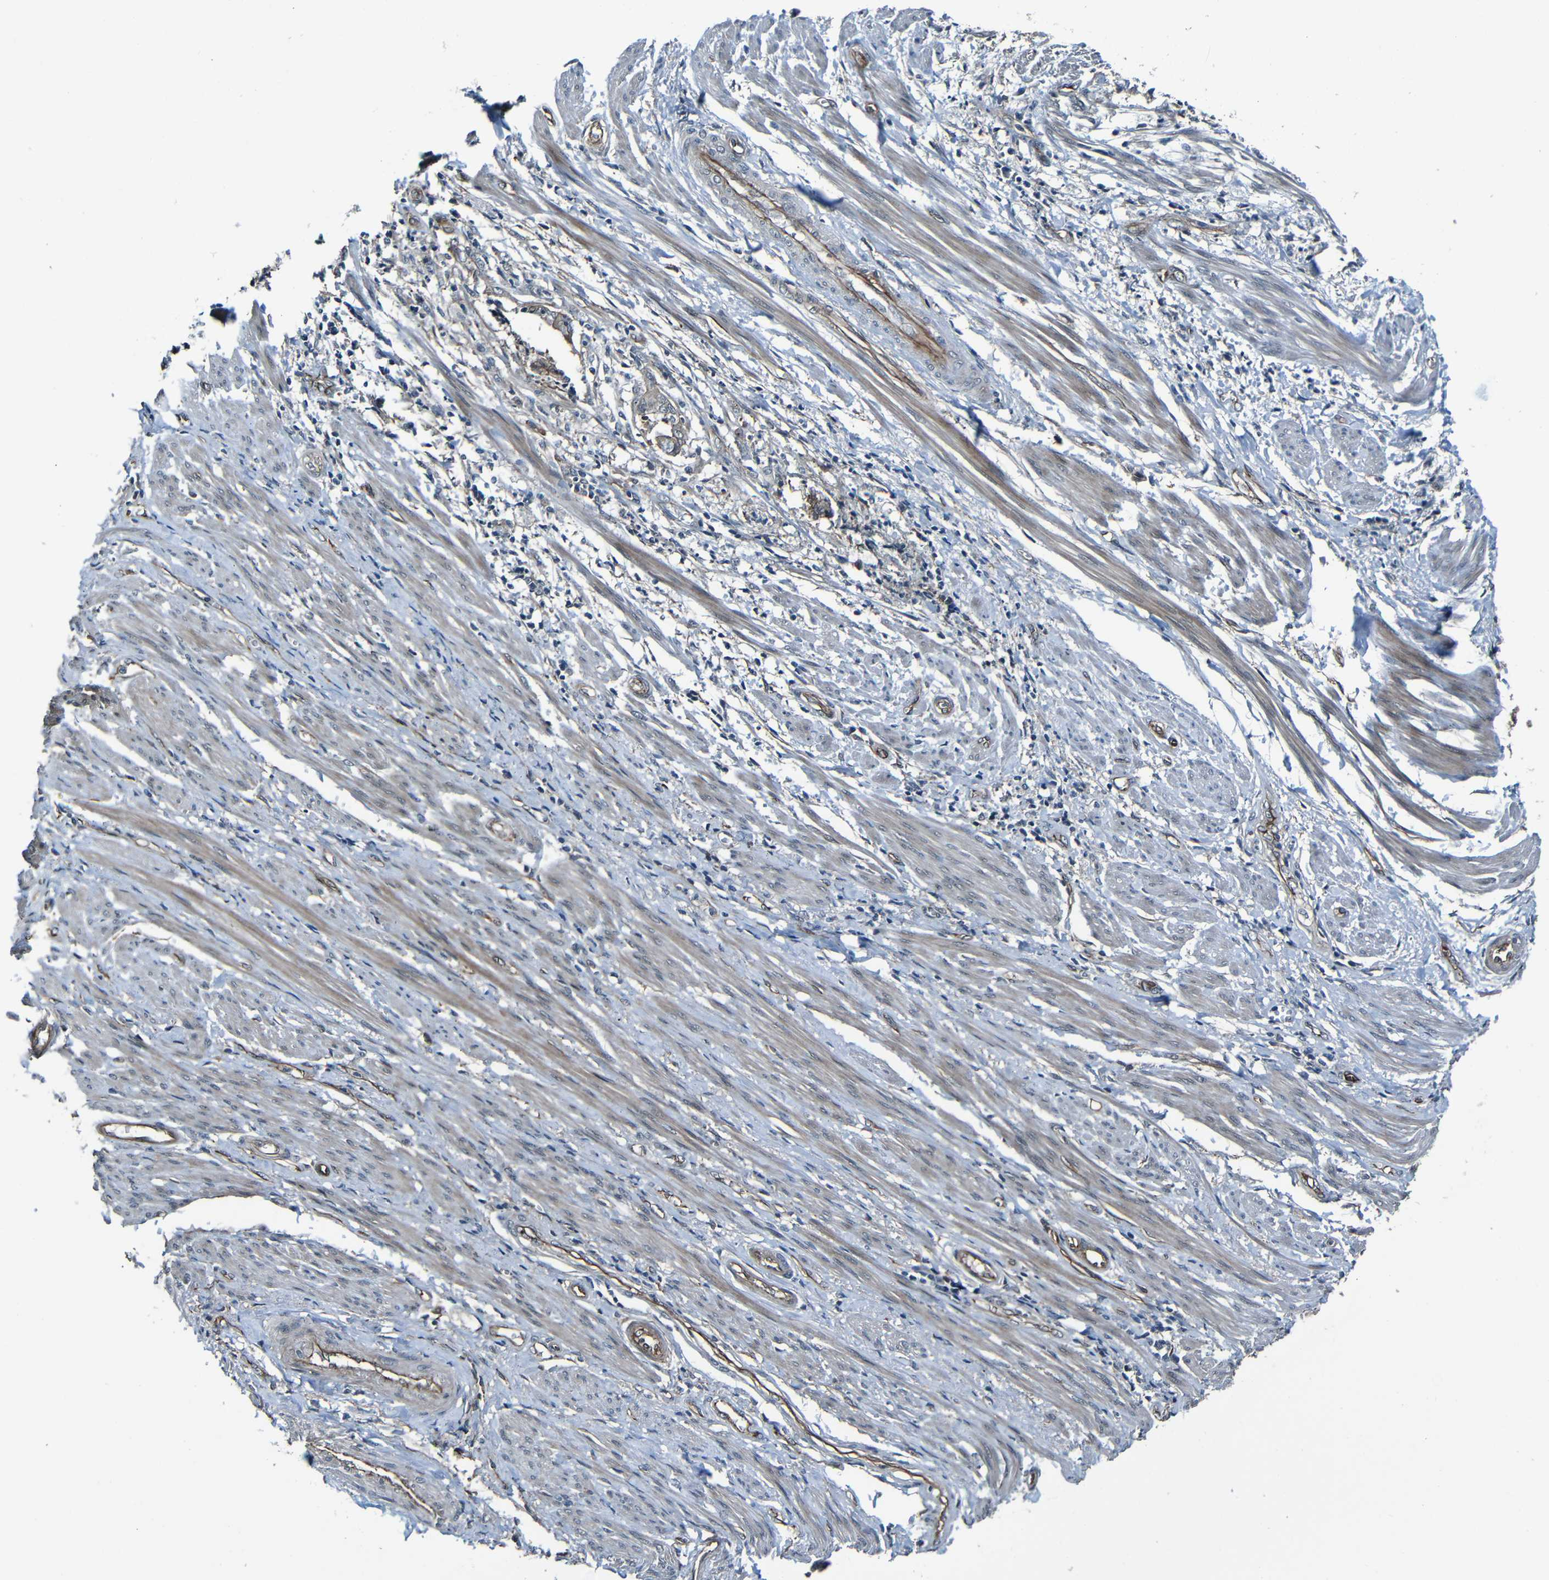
{"staining": {"intensity": "weak", "quantity": "<25%", "location": "cytoplasmic/membranous"}, "tissue": "endometrial cancer", "cell_type": "Tumor cells", "image_type": "cancer", "snomed": [{"axis": "morphology", "description": "Necrosis, NOS"}, {"axis": "morphology", "description": "Adenocarcinoma, NOS"}, {"axis": "topography", "description": "Endometrium"}], "caption": "IHC micrograph of neoplastic tissue: human endometrial cancer stained with DAB displays no significant protein positivity in tumor cells.", "gene": "LGR5", "patient": {"sex": "female", "age": 79}}